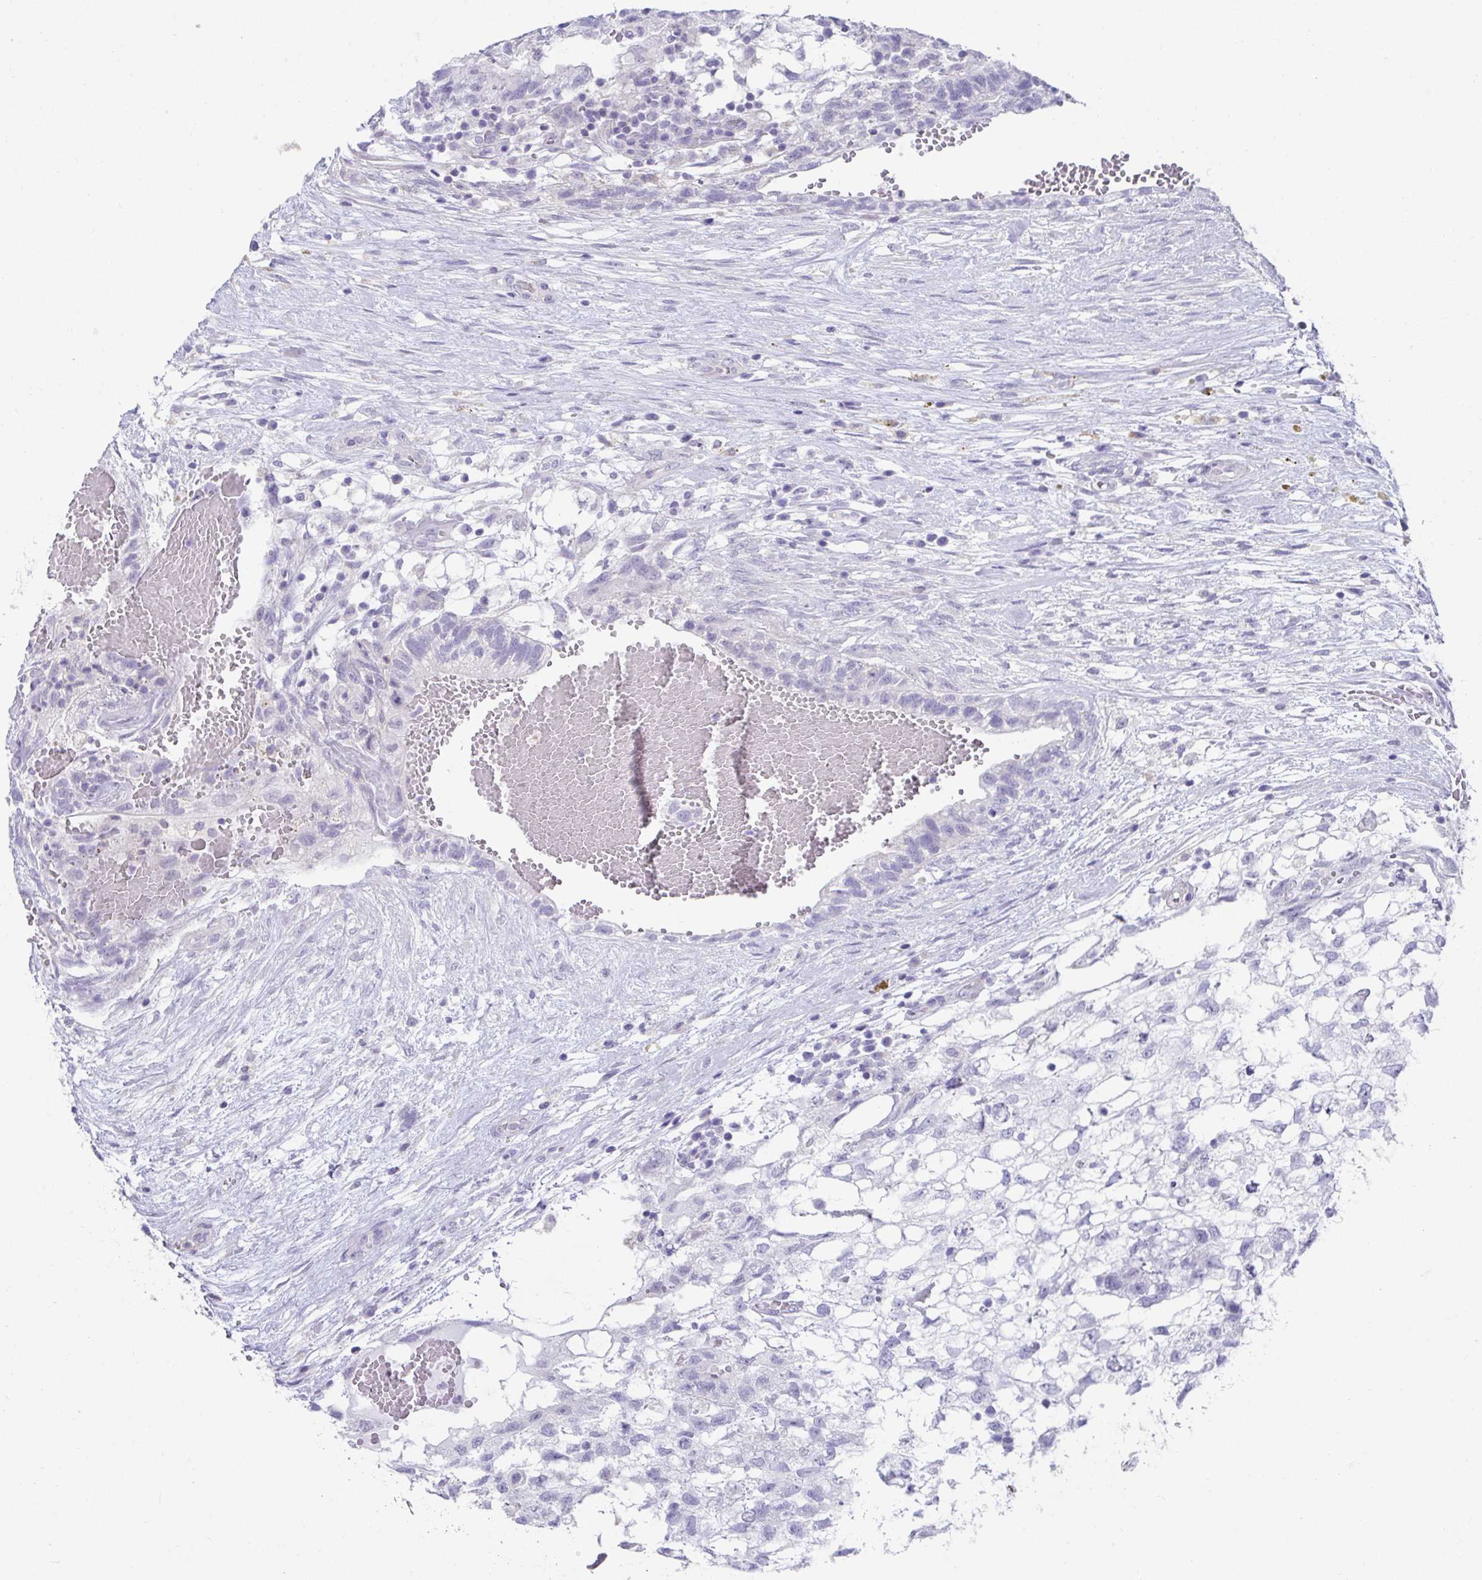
{"staining": {"intensity": "negative", "quantity": "none", "location": "none"}, "tissue": "testis cancer", "cell_type": "Tumor cells", "image_type": "cancer", "snomed": [{"axis": "morphology", "description": "Normal tissue, NOS"}, {"axis": "morphology", "description": "Carcinoma, Embryonal, NOS"}, {"axis": "topography", "description": "Testis"}], "caption": "Image shows no significant protein positivity in tumor cells of embryonal carcinoma (testis). (IHC, brightfield microscopy, high magnification).", "gene": "CXCR1", "patient": {"sex": "male", "age": 32}}